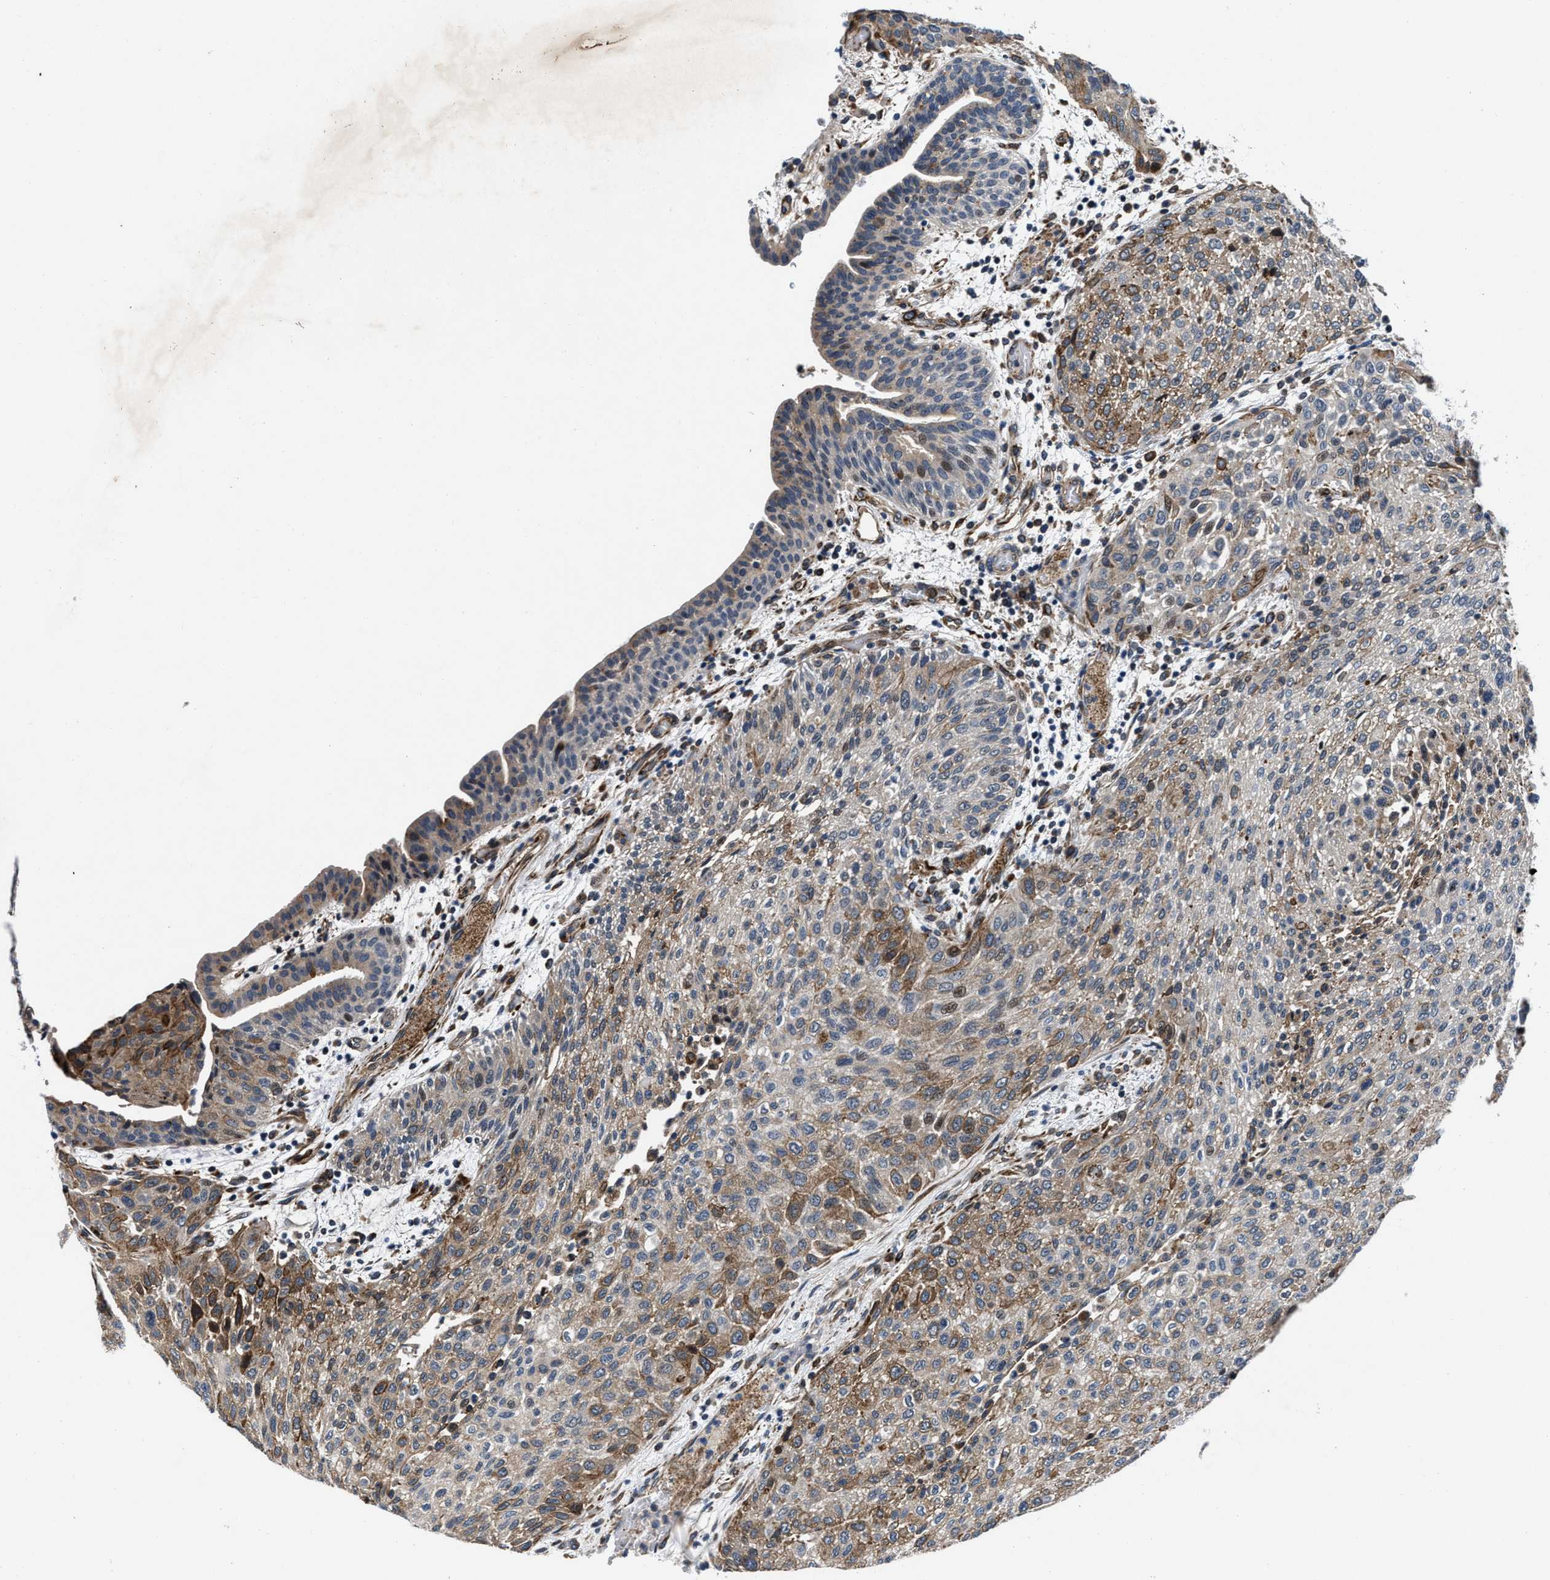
{"staining": {"intensity": "moderate", "quantity": ">75%", "location": "cytoplasmic/membranous"}, "tissue": "urothelial cancer", "cell_type": "Tumor cells", "image_type": "cancer", "snomed": [{"axis": "morphology", "description": "Urothelial carcinoma, Low grade"}, {"axis": "morphology", "description": "Urothelial carcinoma, High grade"}, {"axis": "topography", "description": "Urinary bladder"}], "caption": "Immunohistochemical staining of urothelial cancer shows medium levels of moderate cytoplasmic/membranous protein positivity in about >75% of tumor cells. (DAB (3,3'-diaminobenzidine) IHC with brightfield microscopy, high magnification).", "gene": "C2orf66", "patient": {"sex": "male", "age": 35}}